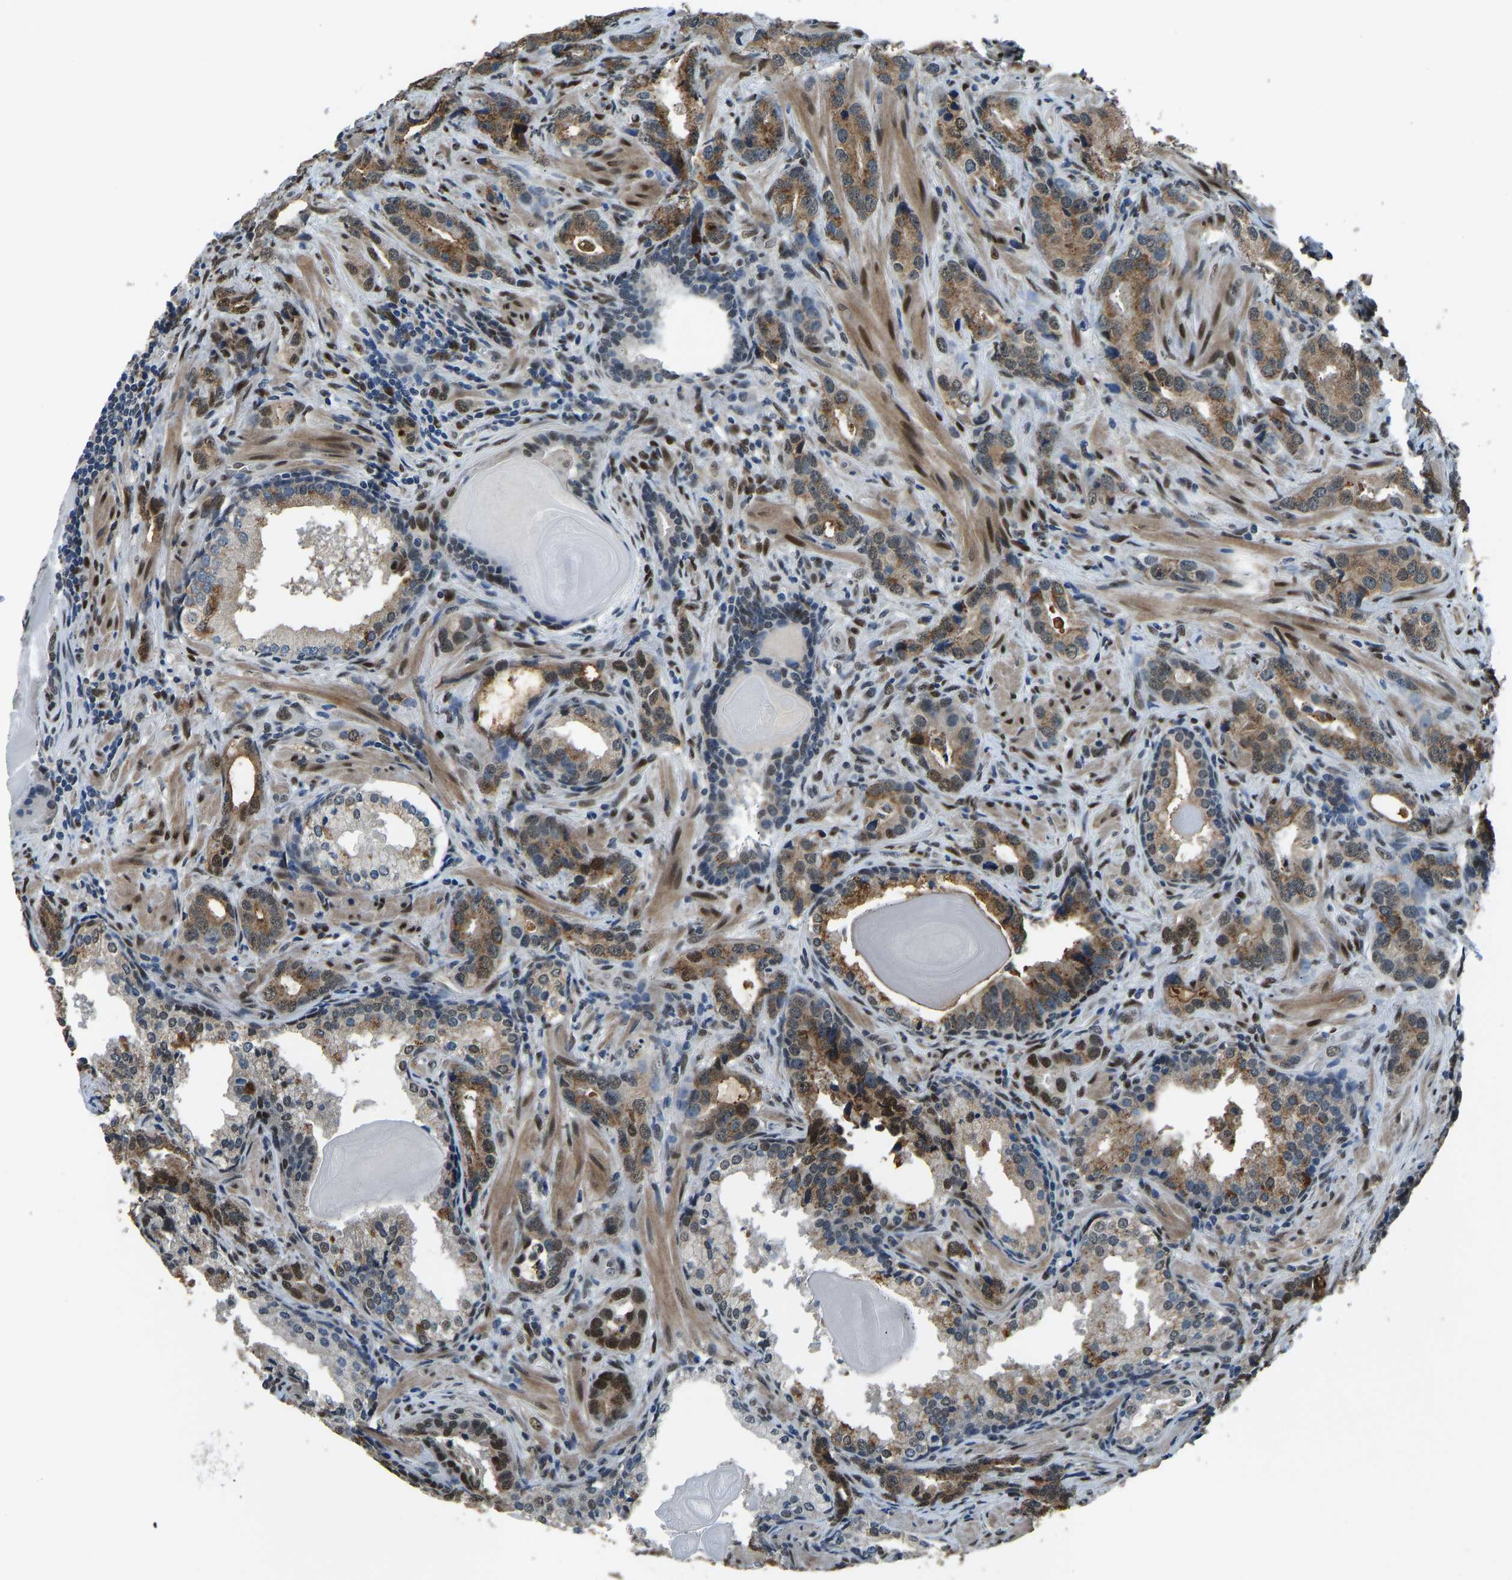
{"staining": {"intensity": "moderate", "quantity": ">75%", "location": "cytoplasmic/membranous"}, "tissue": "prostate cancer", "cell_type": "Tumor cells", "image_type": "cancer", "snomed": [{"axis": "morphology", "description": "Adenocarcinoma, High grade"}, {"axis": "topography", "description": "Prostate"}], "caption": "Immunohistochemistry (IHC) micrograph of human prostate cancer stained for a protein (brown), which reveals medium levels of moderate cytoplasmic/membranous expression in approximately >75% of tumor cells.", "gene": "FOS", "patient": {"sex": "male", "age": 63}}